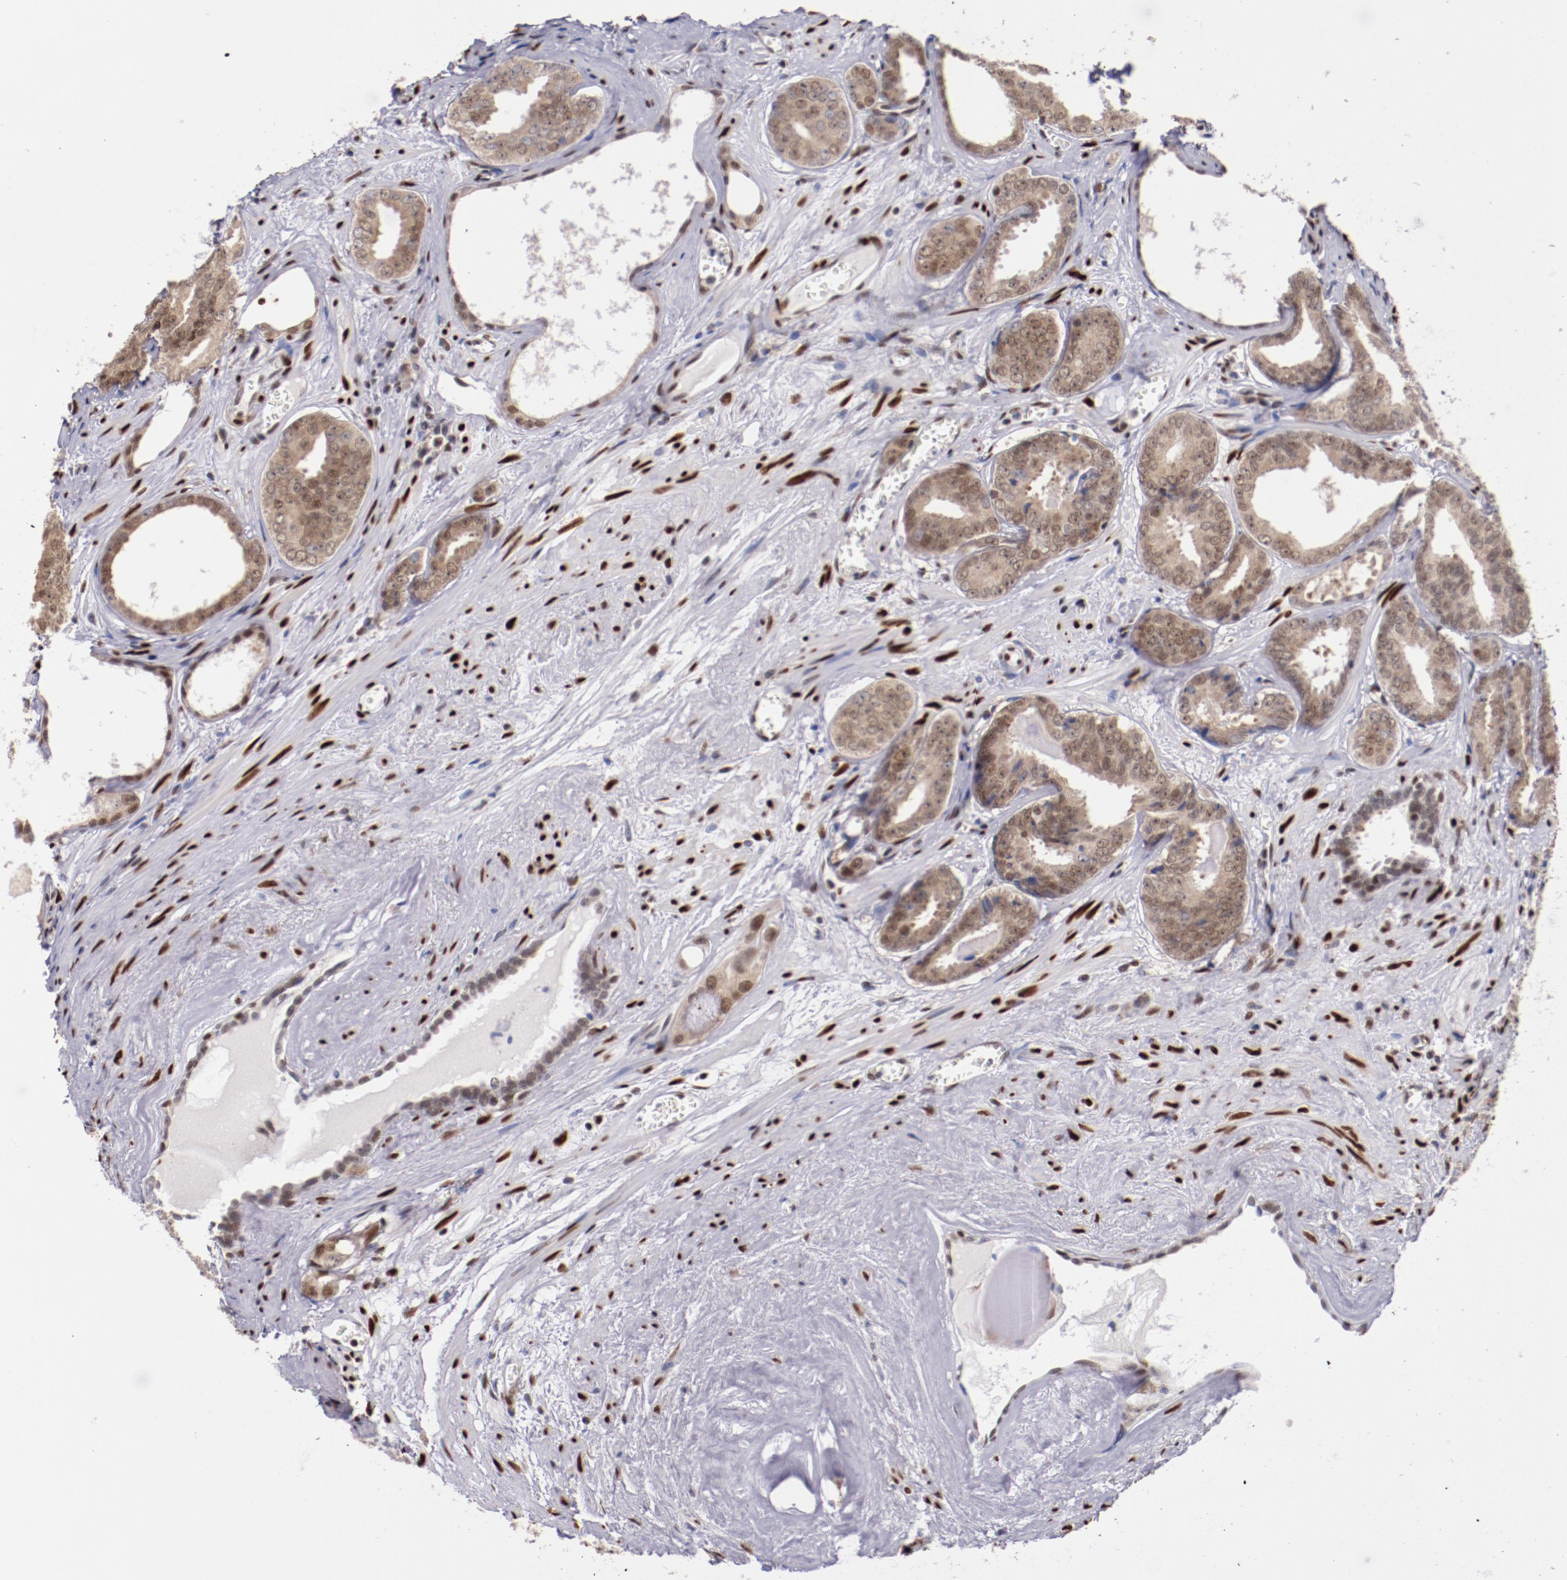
{"staining": {"intensity": "weak", "quantity": "25%-75%", "location": "cytoplasmic/membranous,nuclear"}, "tissue": "prostate cancer", "cell_type": "Tumor cells", "image_type": "cancer", "snomed": [{"axis": "morphology", "description": "Adenocarcinoma, Medium grade"}, {"axis": "topography", "description": "Prostate"}], "caption": "A brown stain highlights weak cytoplasmic/membranous and nuclear staining of a protein in prostate adenocarcinoma (medium-grade) tumor cells. Immunohistochemistry stains the protein of interest in brown and the nuclei are stained blue.", "gene": "SRF", "patient": {"sex": "male", "age": 79}}